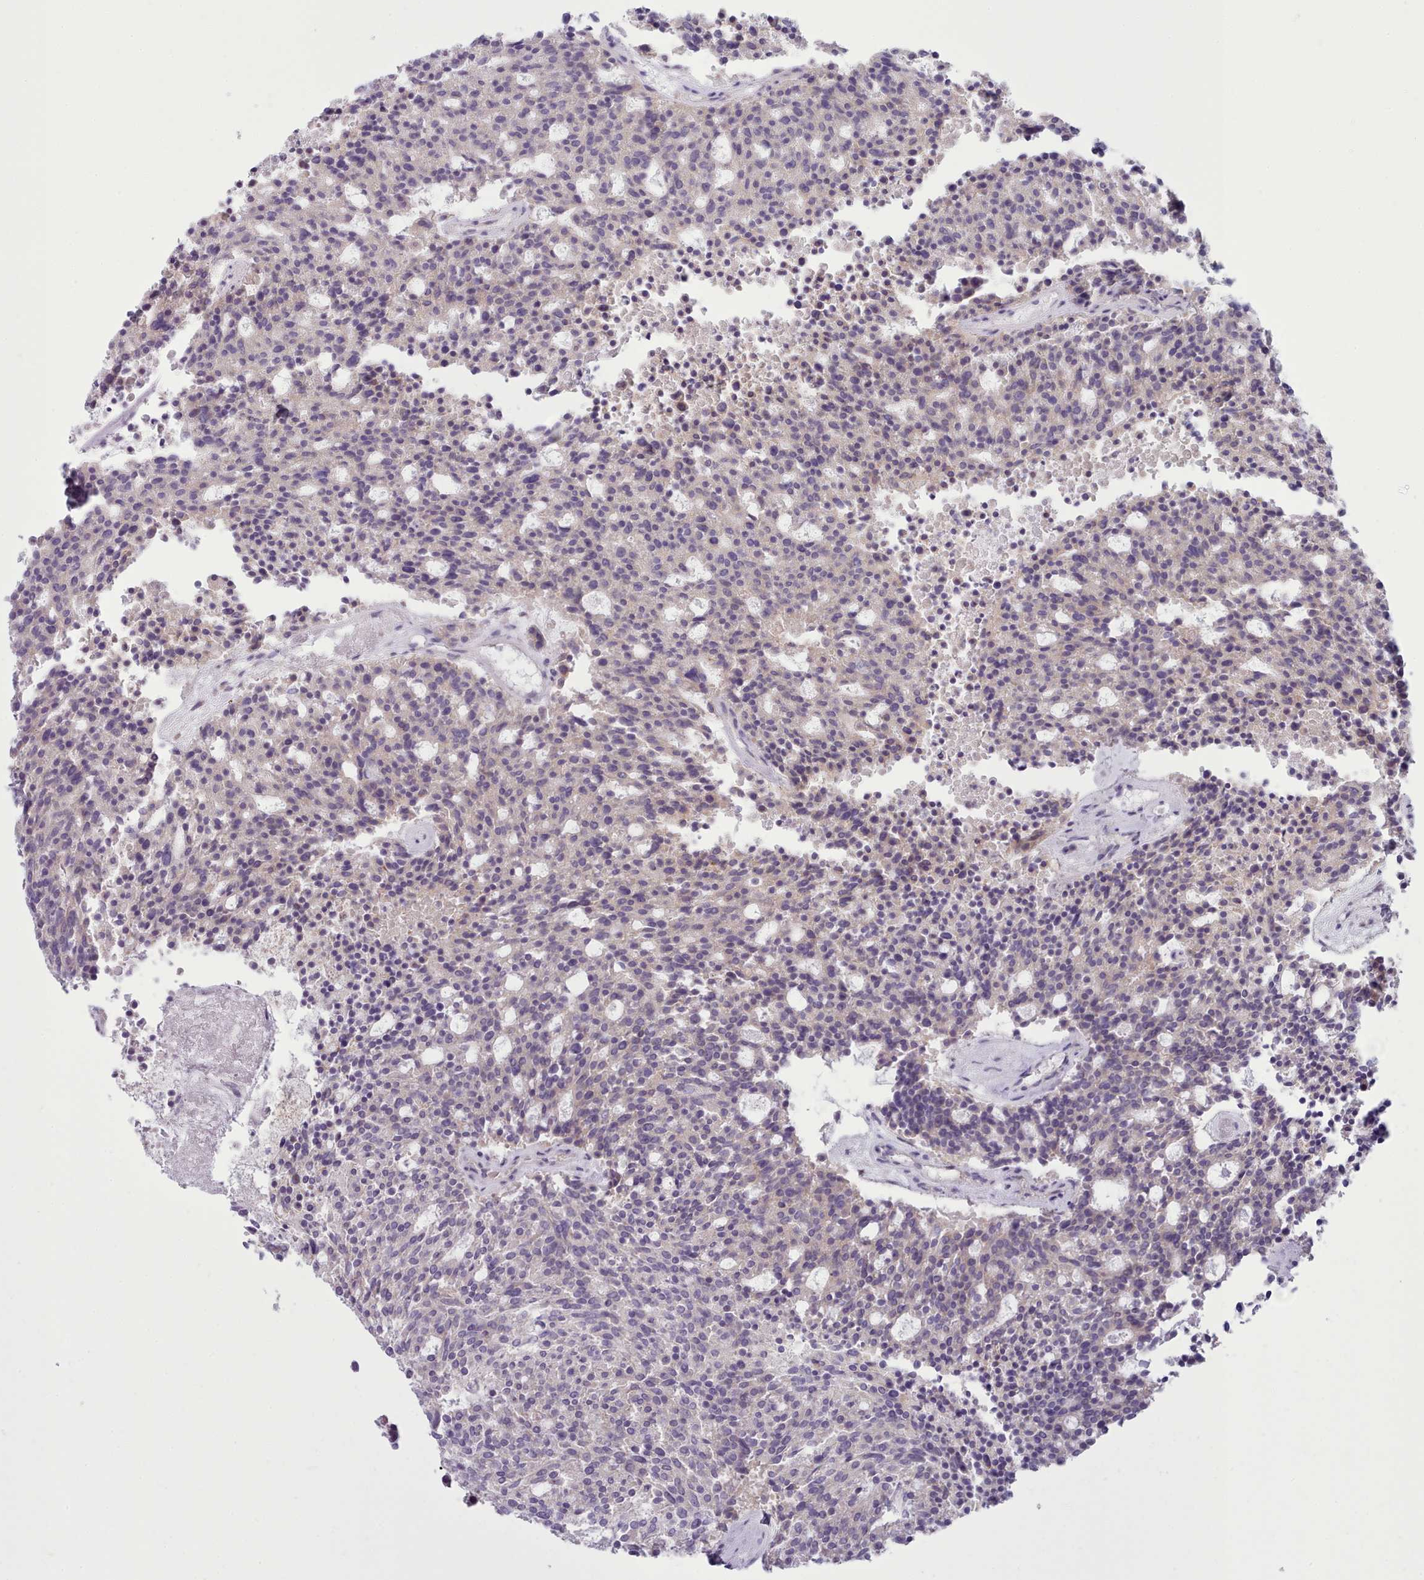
{"staining": {"intensity": "negative", "quantity": "none", "location": "none"}, "tissue": "carcinoid", "cell_type": "Tumor cells", "image_type": "cancer", "snomed": [{"axis": "morphology", "description": "Carcinoid, malignant, NOS"}, {"axis": "topography", "description": "Pancreas"}], "caption": "Immunohistochemistry (IHC) micrograph of neoplastic tissue: human carcinoid (malignant) stained with DAB (3,3'-diaminobenzidine) displays no significant protein staining in tumor cells.", "gene": "MYRFL", "patient": {"sex": "female", "age": 54}}